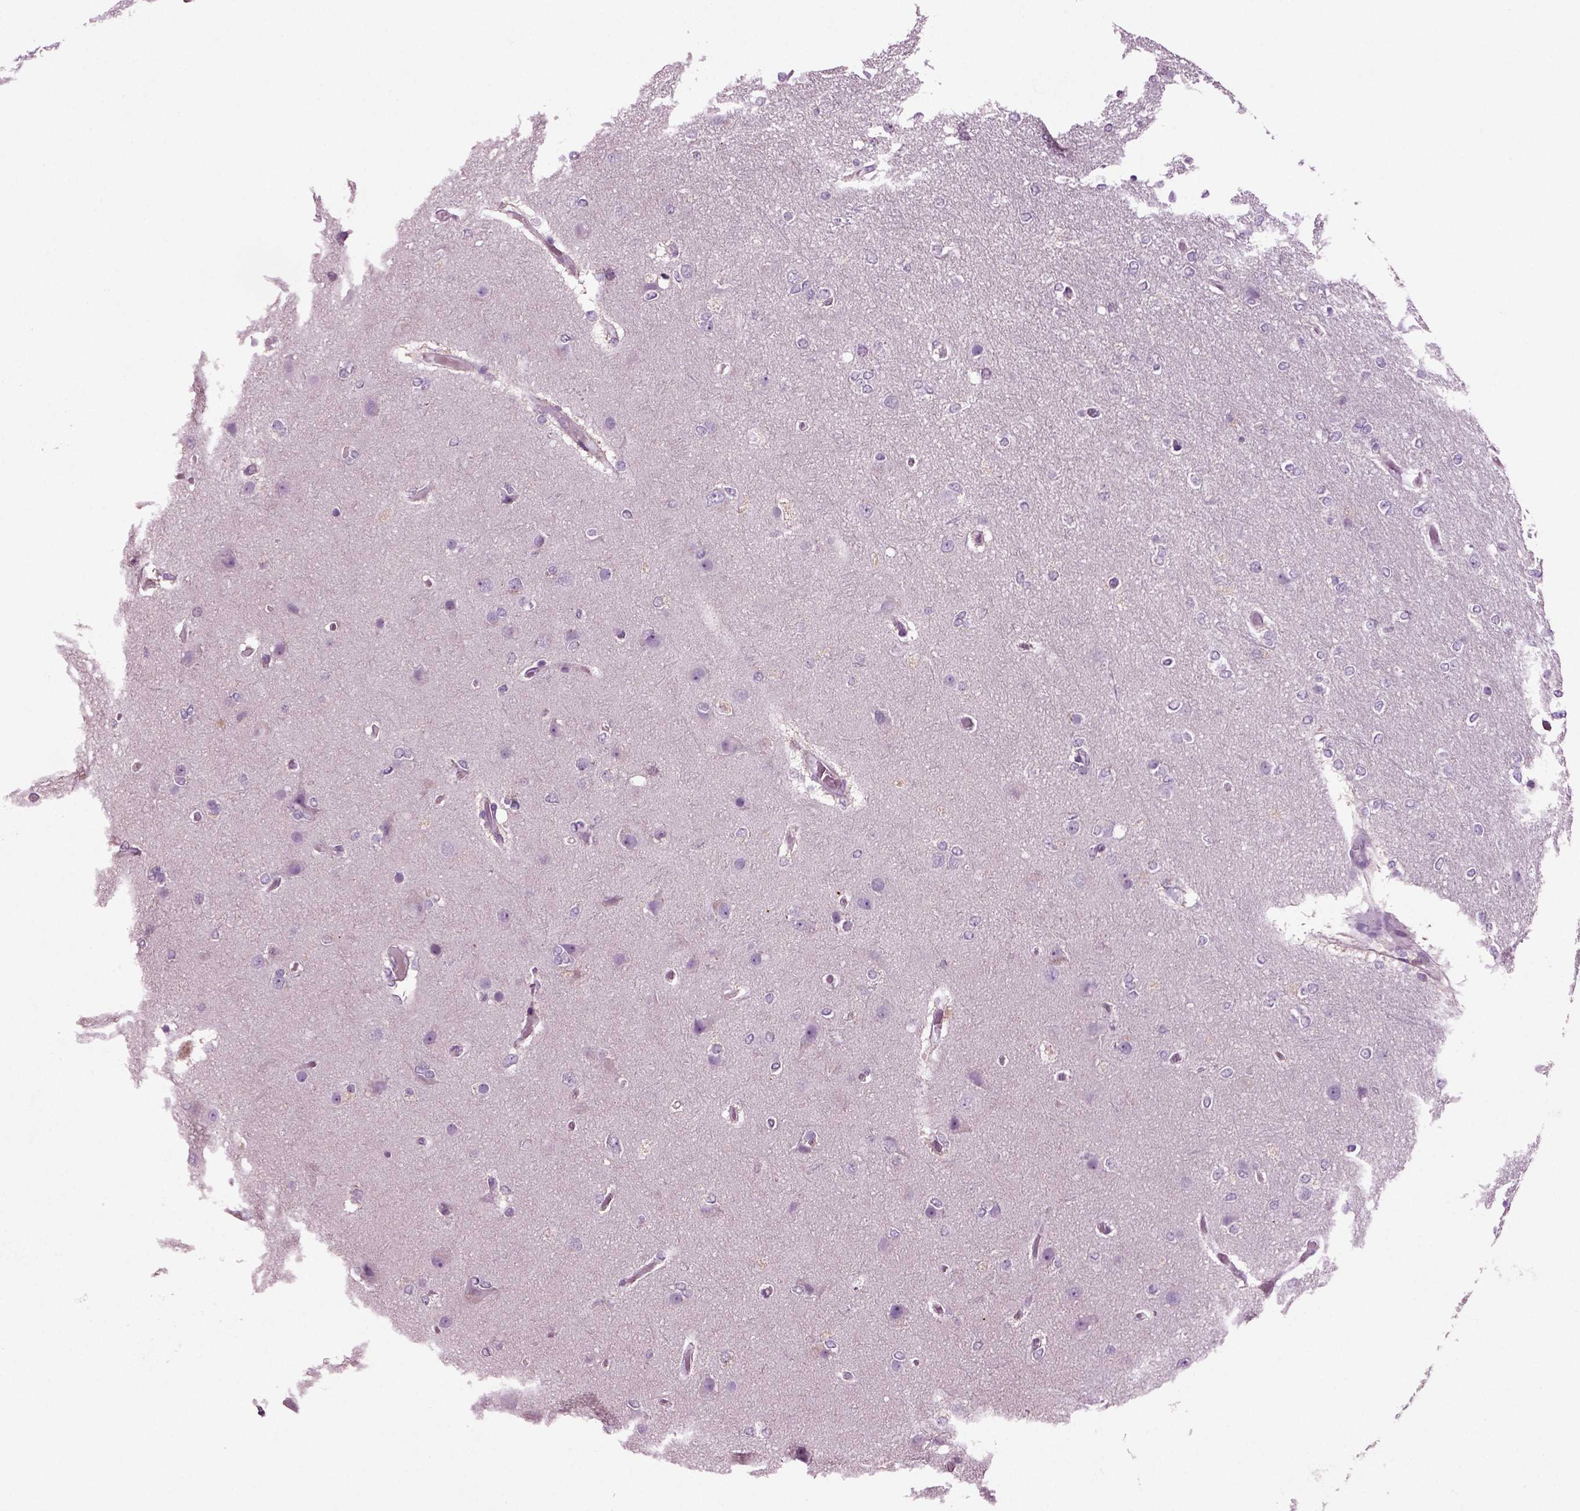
{"staining": {"intensity": "negative", "quantity": "none", "location": "none"}, "tissue": "glioma", "cell_type": "Tumor cells", "image_type": "cancer", "snomed": [{"axis": "morphology", "description": "Glioma, malignant, High grade"}, {"axis": "topography", "description": "Brain"}], "caption": "This is a micrograph of immunohistochemistry (IHC) staining of malignant glioma (high-grade), which shows no positivity in tumor cells. The staining is performed using DAB brown chromogen with nuclei counter-stained in using hematoxylin.", "gene": "COL9A2", "patient": {"sex": "female", "age": 61}}